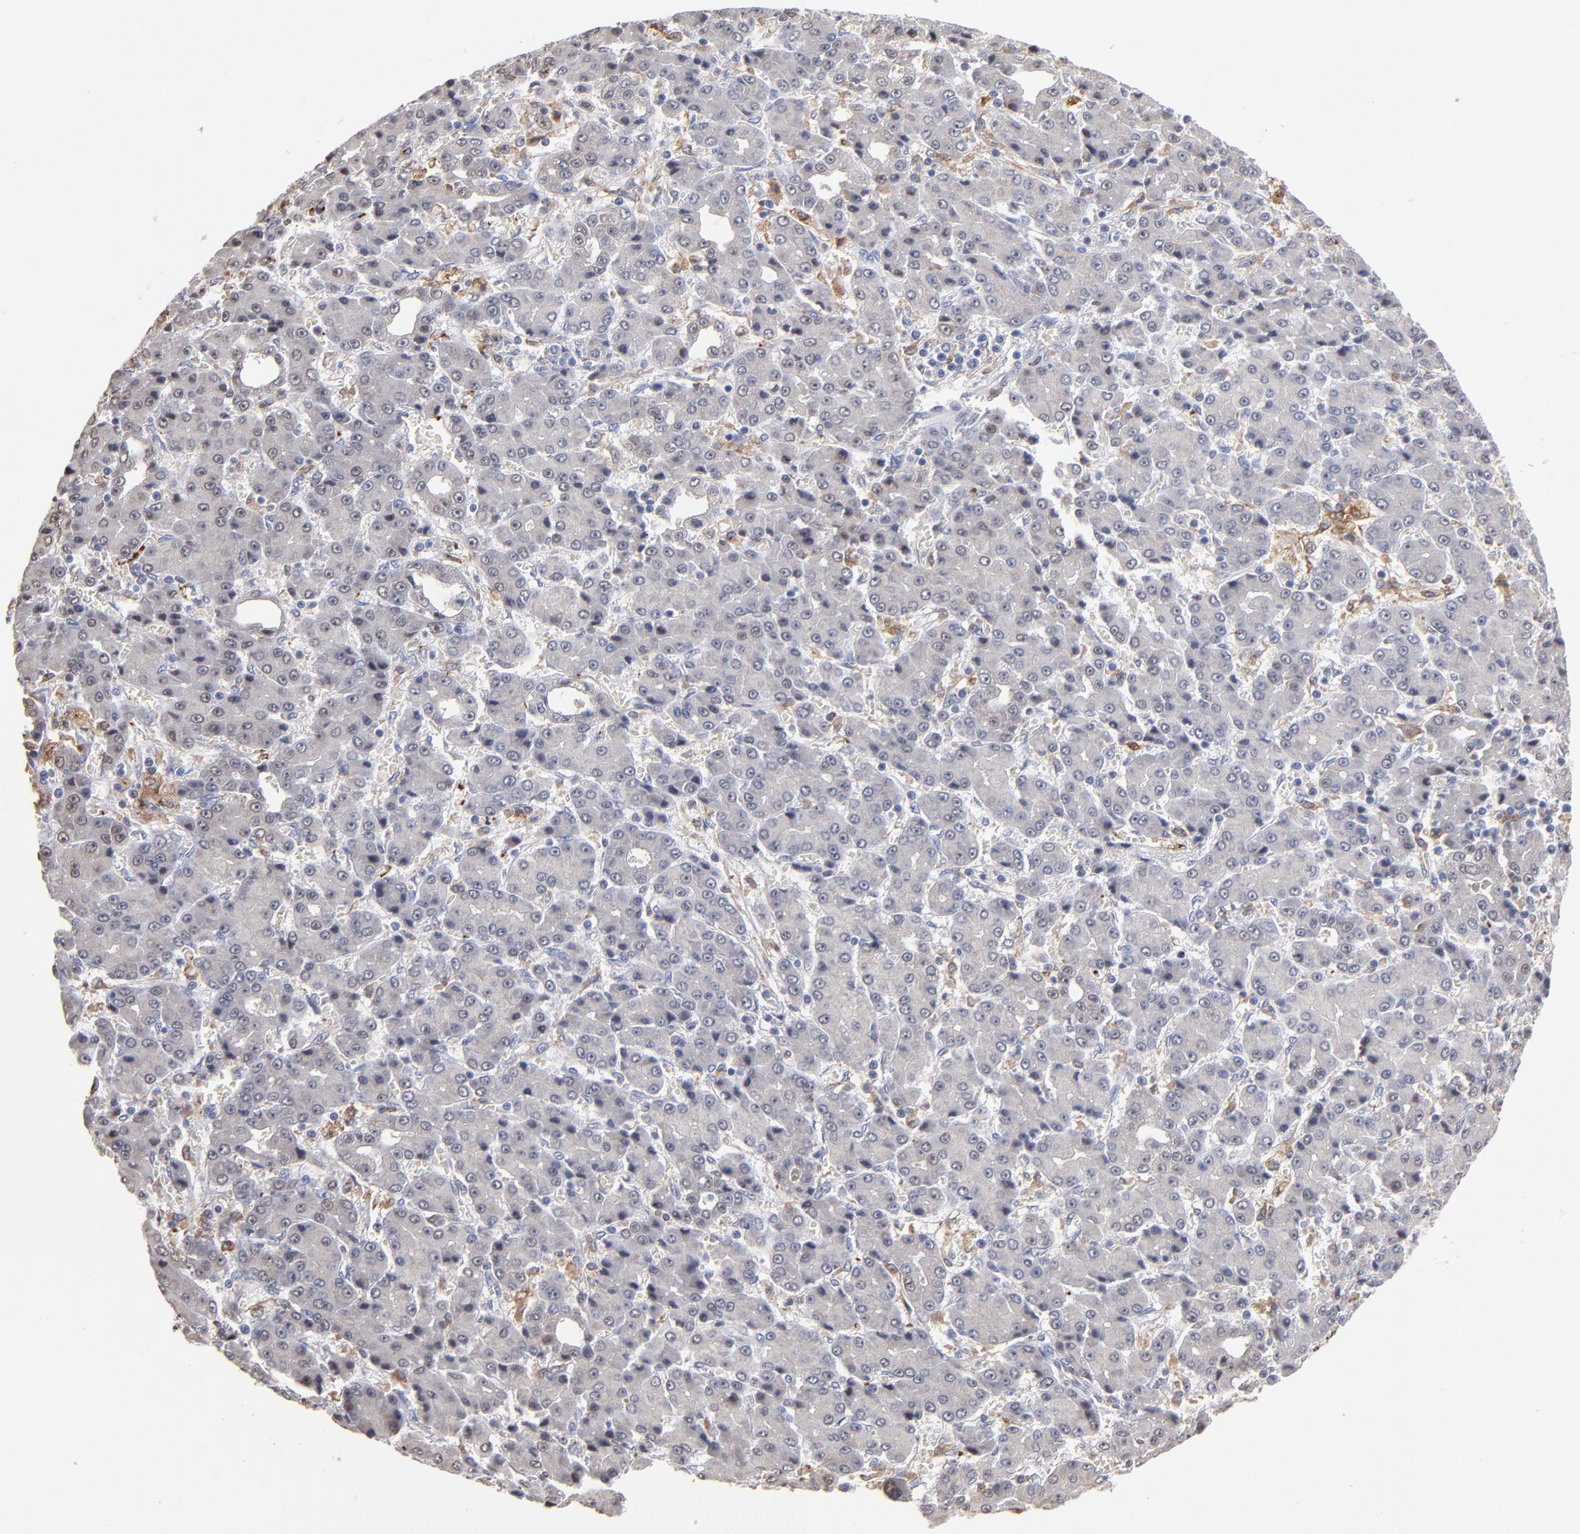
{"staining": {"intensity": "negative", "quantity": "none", "location": "none"}, "tissue": "liver cancer", "cell_type": "Tumor cells", "image_type": "cancer", "snomed": [{"axis": "morphology", "description": "Carcinoma, Hepatocellular, NOS"}, {"axis": "topography", "description": "Liver"}], "caption": "Human liver hepatocellular carcinoma stained for a protein using IHC displays no expression in tumor cells.", "gene": "SELP", "patient": {"sex": "male", "age": 69}}